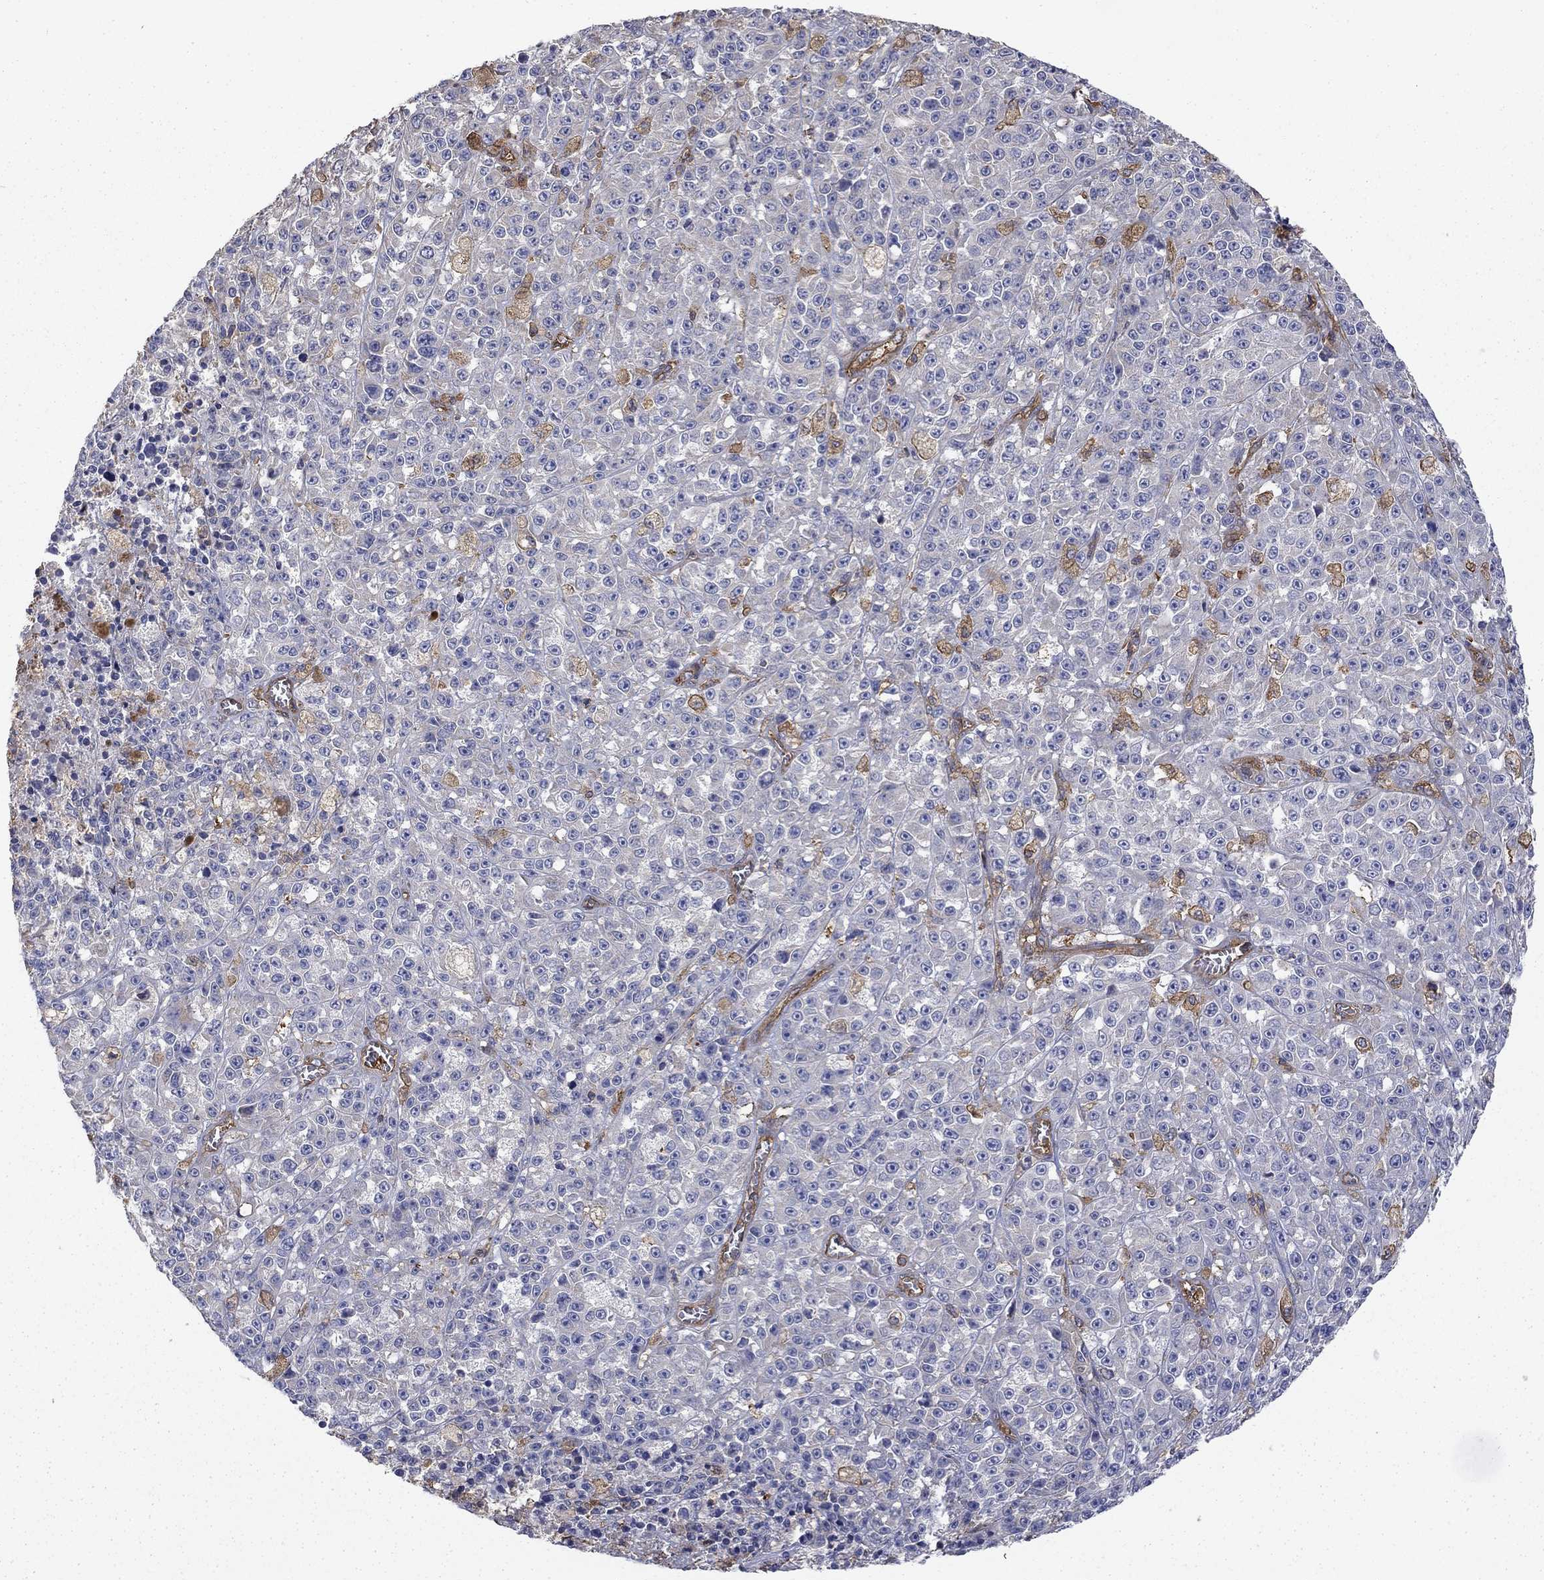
{"staining": {"intensity": "negative", "quantity": "none", "location": "none"}, "tissue": "melanoma", "cell_type": "Tumor cells", "image_type": "cancer", "snomed": [{"axis": "morphology", "description": "Malignant melanoma, NOS"}, {"axis": "topography", "description": "Skin"}], "caption": "The image shows no staining of tumor cells in malignant melanoma.", "gene": "DPYSL2", "patient": {"sex": "female", "age": 58}}